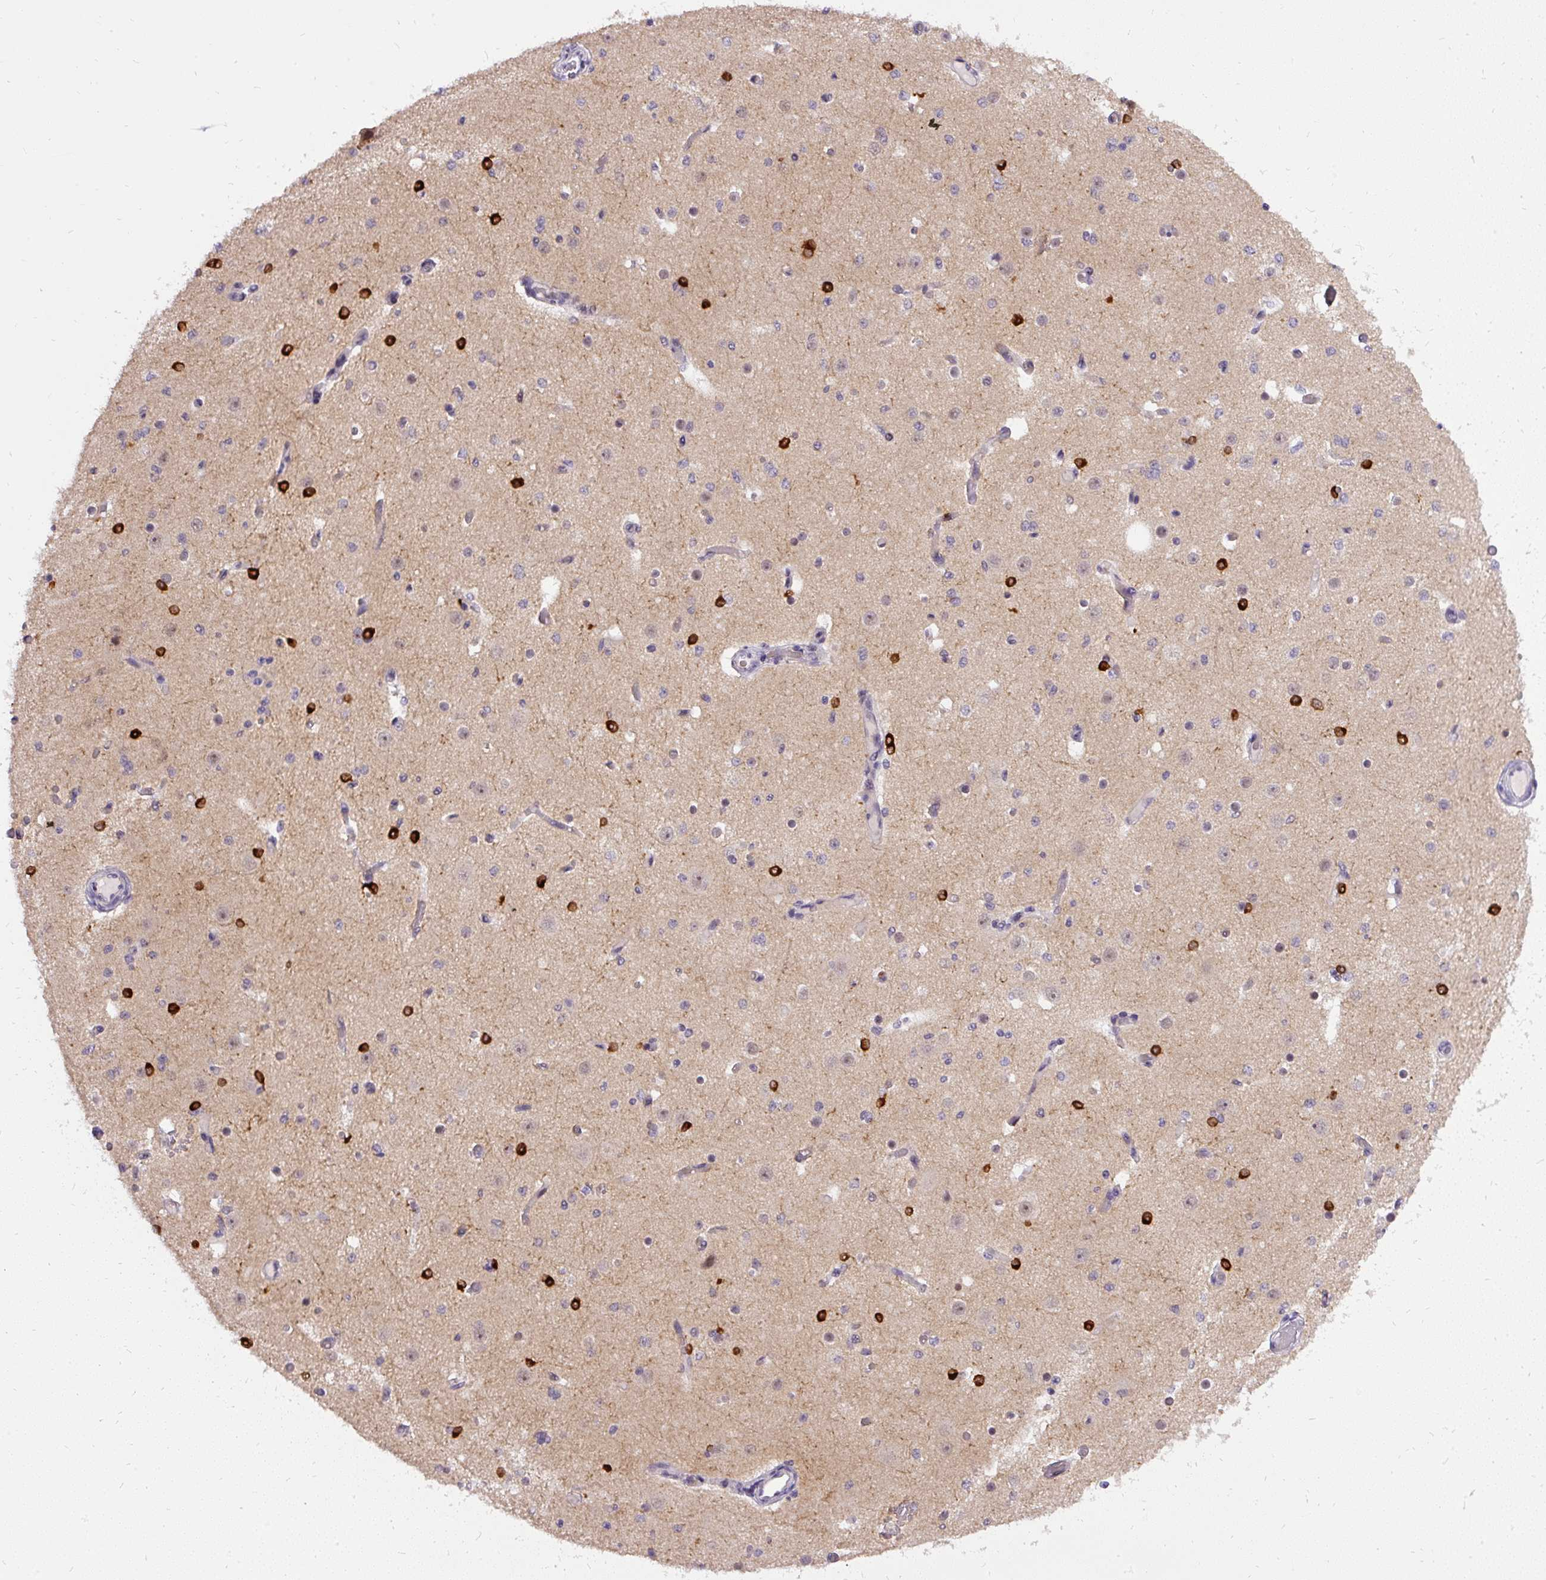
{"staining": {"intensity": "negative", "quantity": "none", "location": "none"}, "tissue": "cerebral cortex", "cell_type": "Endothelial cells", "image_type": "normal", "snomed": [{"axis": "morphology", "description": "Normal tissue, NOS"}, {"axis": "morphology", "description": "Inflammation, NOS"}, {"axis": "topography", "description": "Cerebral cortex"}], "caption": "Cerebral cortex was stained to show a protein in brown. There is no significant positivity in endothelial cells. (DAB (3,3'-diaminobenzidine) IHC visualized using brightfield microscopy, high magnification).", "gene": "FAM117B", "patient": {"sex": "male", "age": 6}}